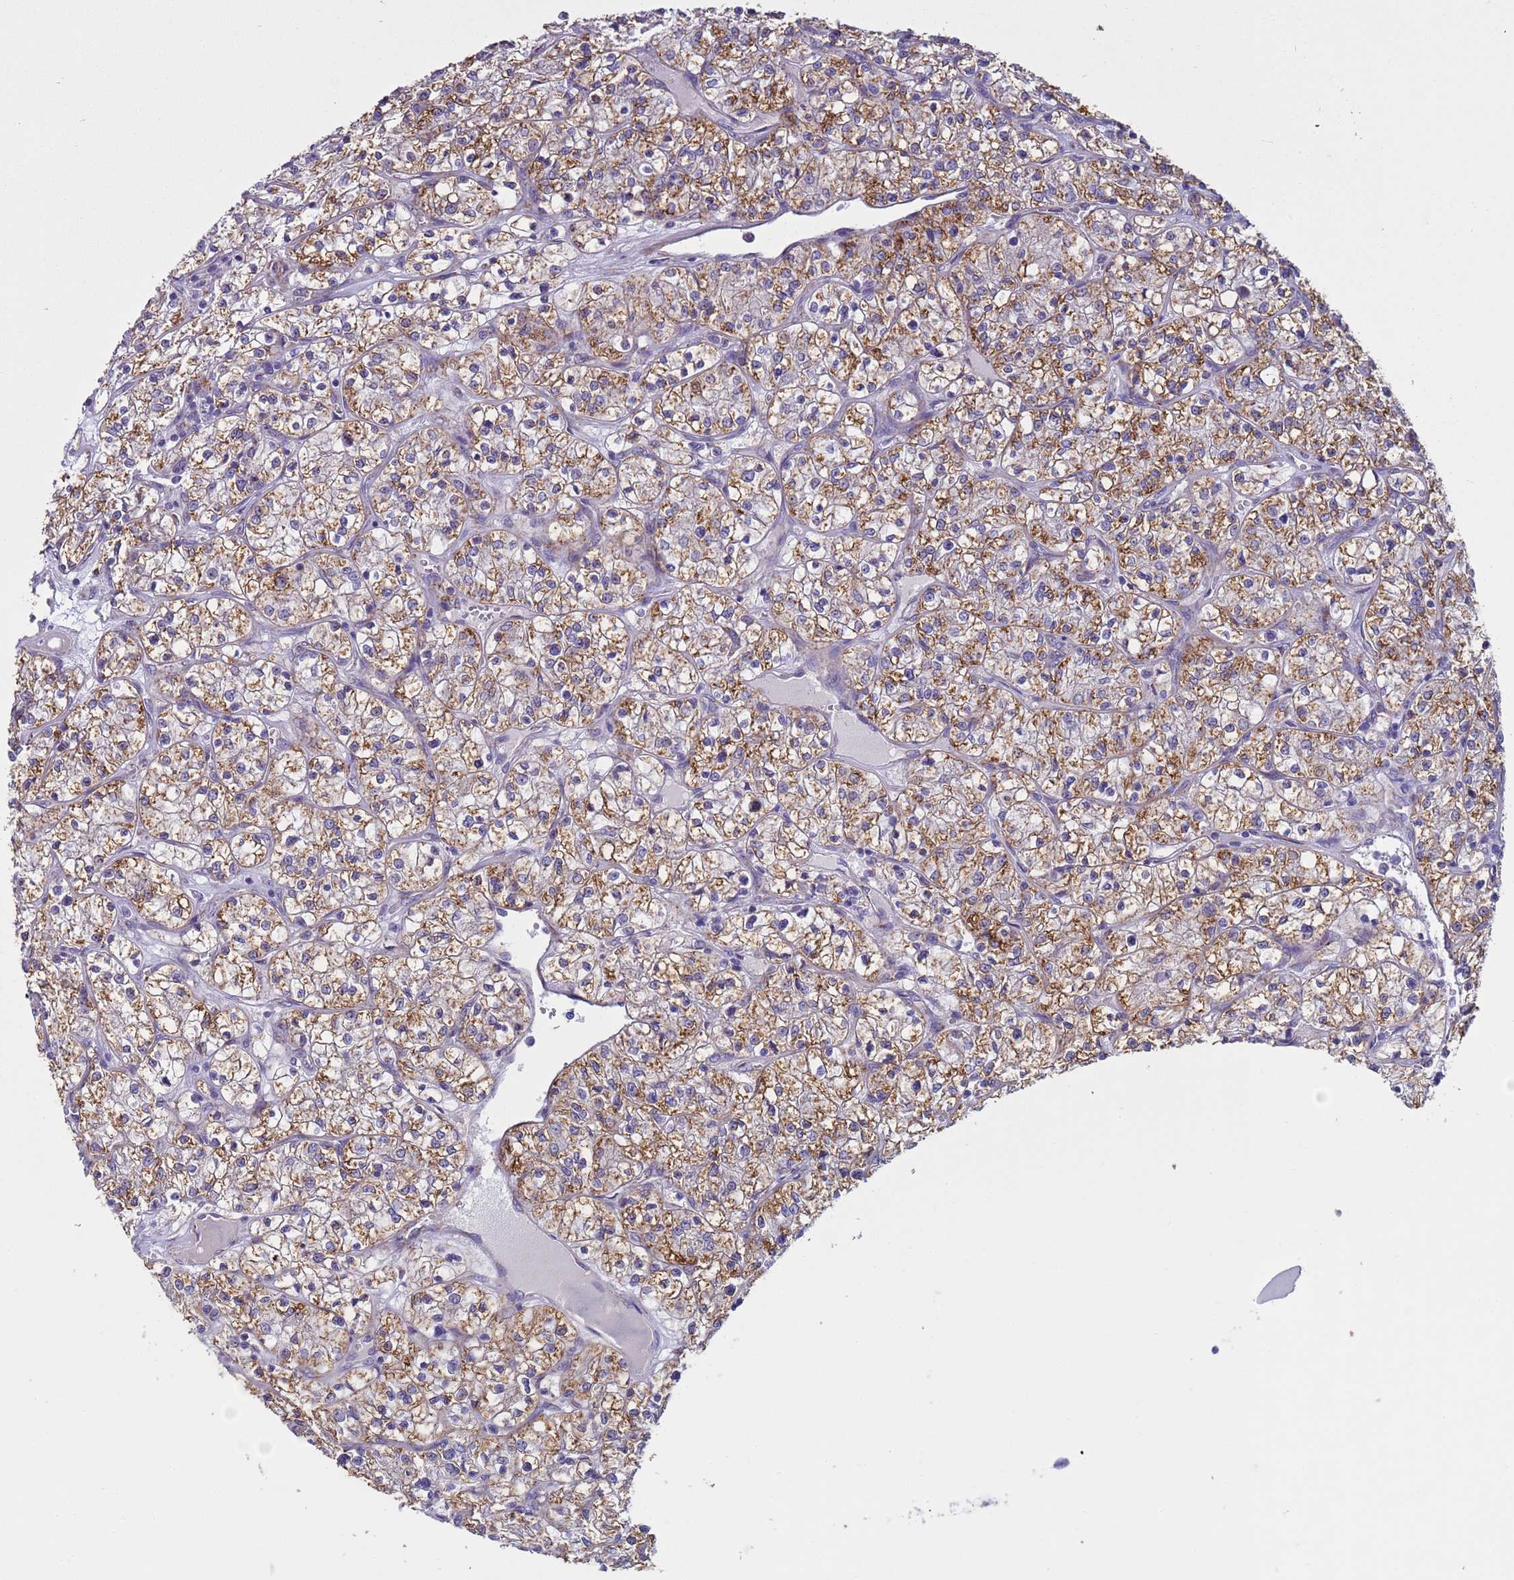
{"staining": {"intensity": "moderate", "quantity": ">75%", "location": "cytoplasmic/membranous"}, "tissue": "renal cancer", "cell_type": "Tumor cells", "image_type": "cancer", "snomed": [{"axis": "morphology", "description": "Adenocarcinoma, NOS"}, {"axis": "topography", "description": "Kidney"}], "caption": "Protein staining demonstrates moderate cytoplasmic/membranous positivity in approximately >75% of tumor cells in renal cancer. (IHC, brightfield microscopy, high magnification).", "gene": "NCALD", "patient": {"sex": "female", "age": 64}}